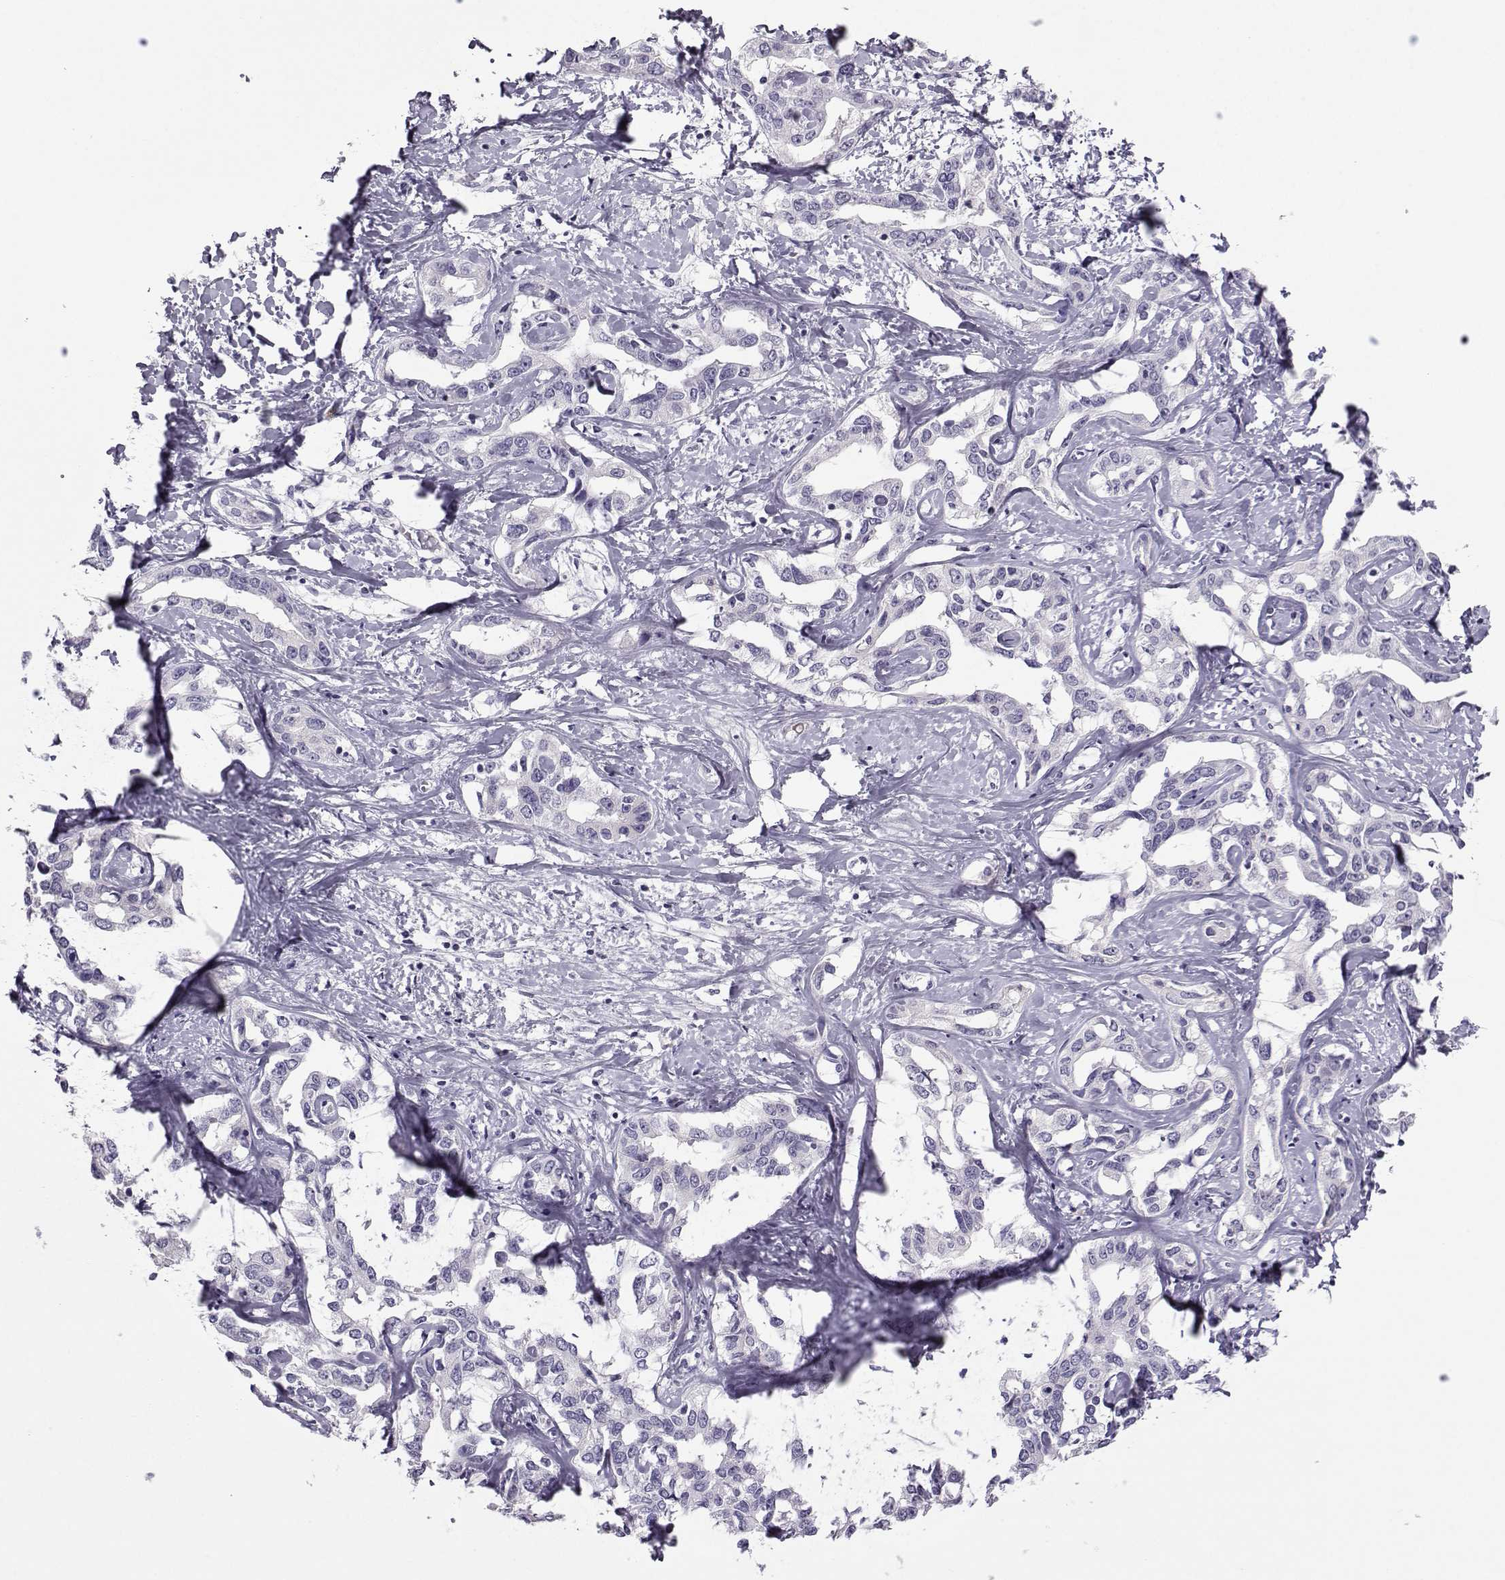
{"staining": {"intensity": "negative", "quantity": "none", "location": "none"}, "tissue": "liver cancer", "cell_type": "Tumor cells", "image_type": "cancer", "snomed": [{"axis": "morphology", "description": "Cholangiocarcinoma"}, {"axis": "topography", "description": "Liver"}], "caption": "Immunohistochemical staining of liver cancer (cholangiocarcinoma) displays no significant staining in tumor cells.", "gene": "ARMC2", "patient": {"sex": "male", "age": 59}}